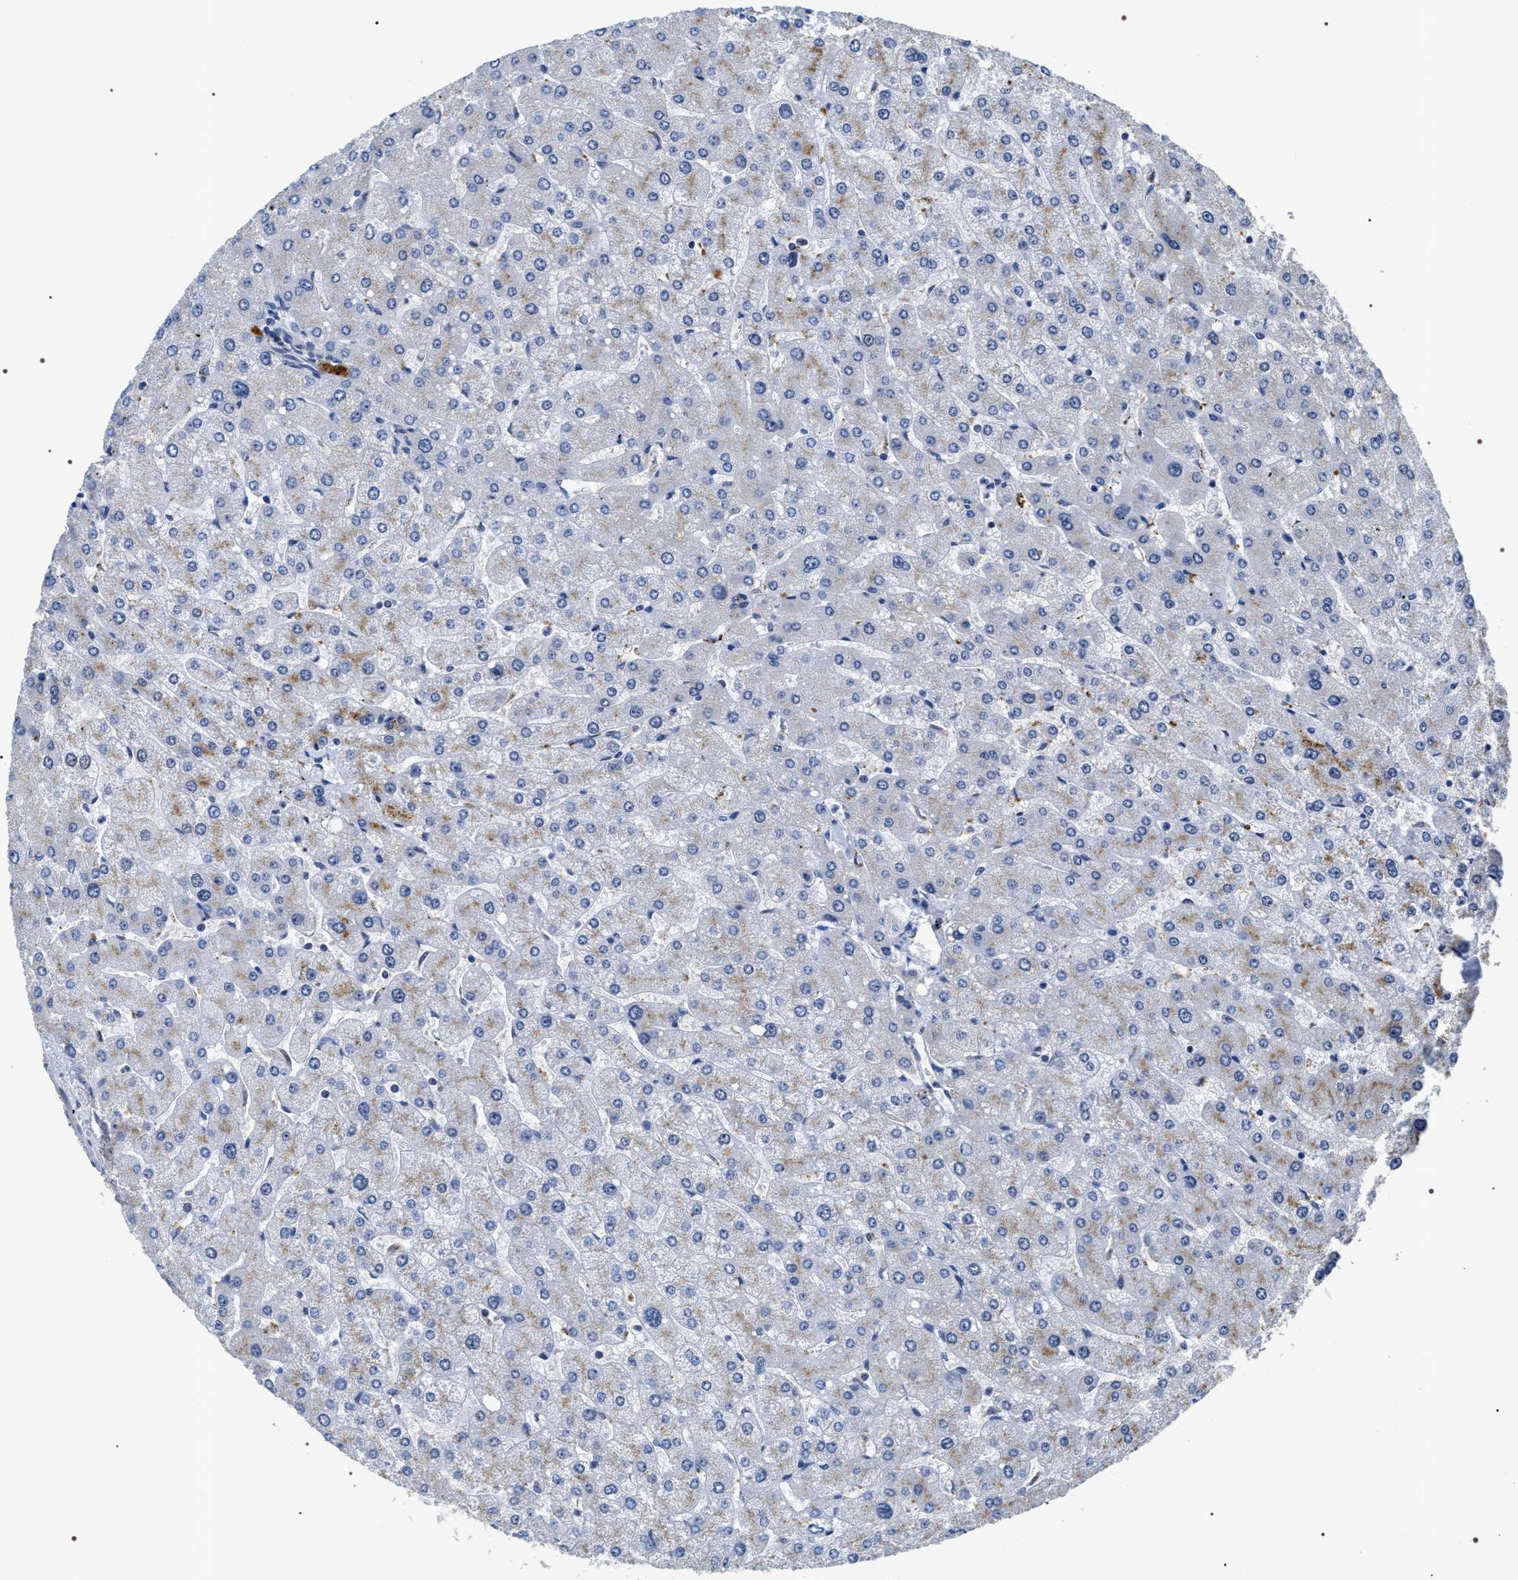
{"staining": {"intensity": "negative", "quantity": "none", "location": "none"}, "tissue": "liver", "cell_type": "Cholangiocytes", "image_type": "normal", "snomed": [{"axis": "morphology", "description": "Normal tissue, NOS"}, {"axis": "topography", "description": "Liver"}], "caption": "The IHC photomicrograph has no significant positivity in cholangiocytes of liver.", "gene": "C7orf25", "patient": {"sex": "male", "age": 55}}